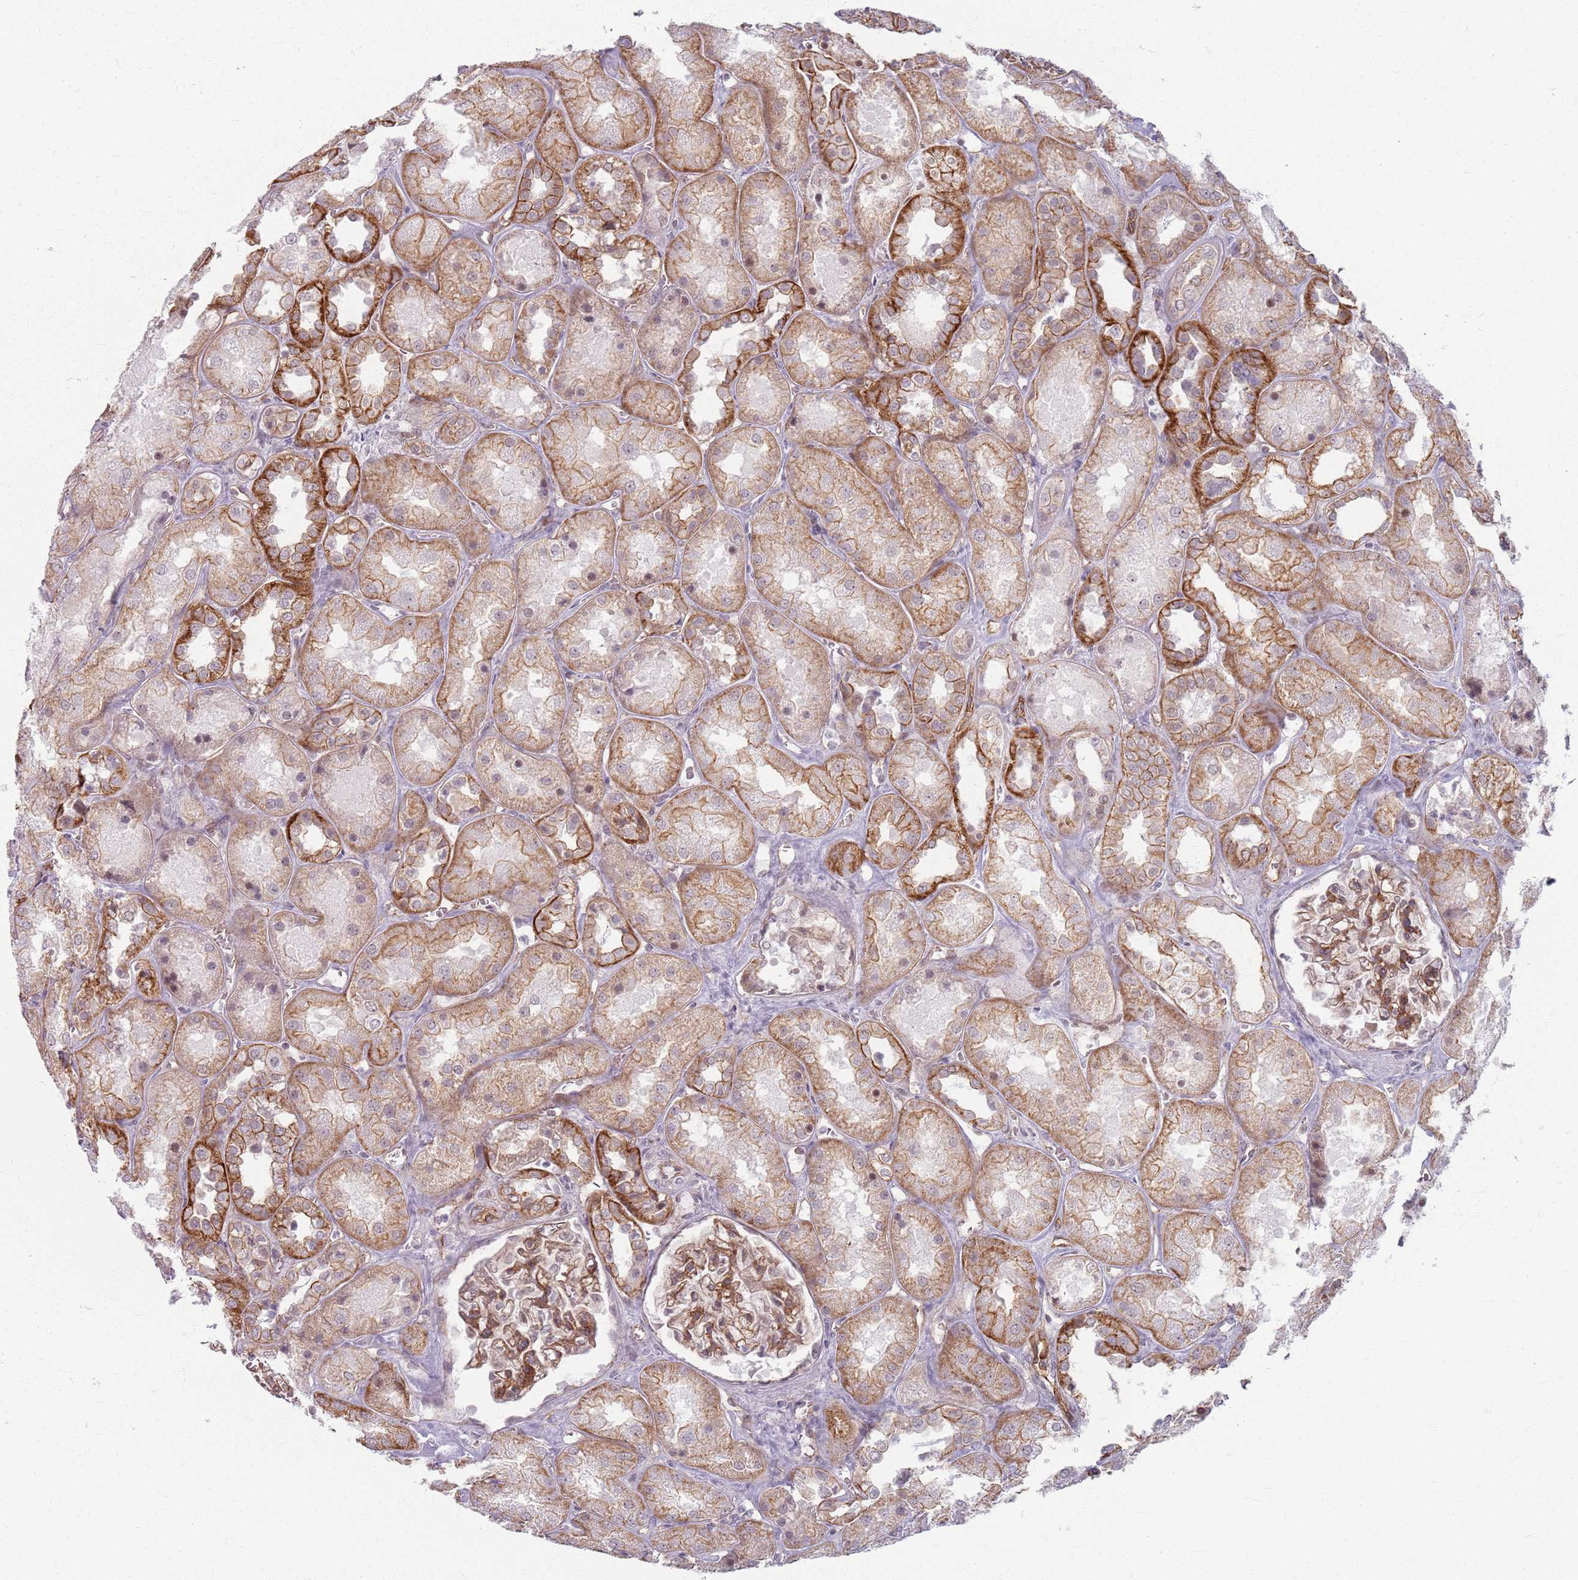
{"staining": {"intensity": "moderate", "quantity": "25%-75%", "location": "cytoplasmic/membranous"}, "tissue": "kidney", "cell_type": "Cells in glomeruli", "image_type": "normal", "snomed": [{"axis": "morphology", "description": "Normal tissue, NOS"}, {"axis": "topography", "description": "Kidney"}], "caption": "A high-resolution photomicrograph shows immunohistochemistry (IHC) staining of benign kidney, which reveals moderate cytoplasmic/membranous expression in approximately 25%-75% of cells in glomeruli.", "gene": "KCNA5", "patient": {"sex": "male", "age": 70}}